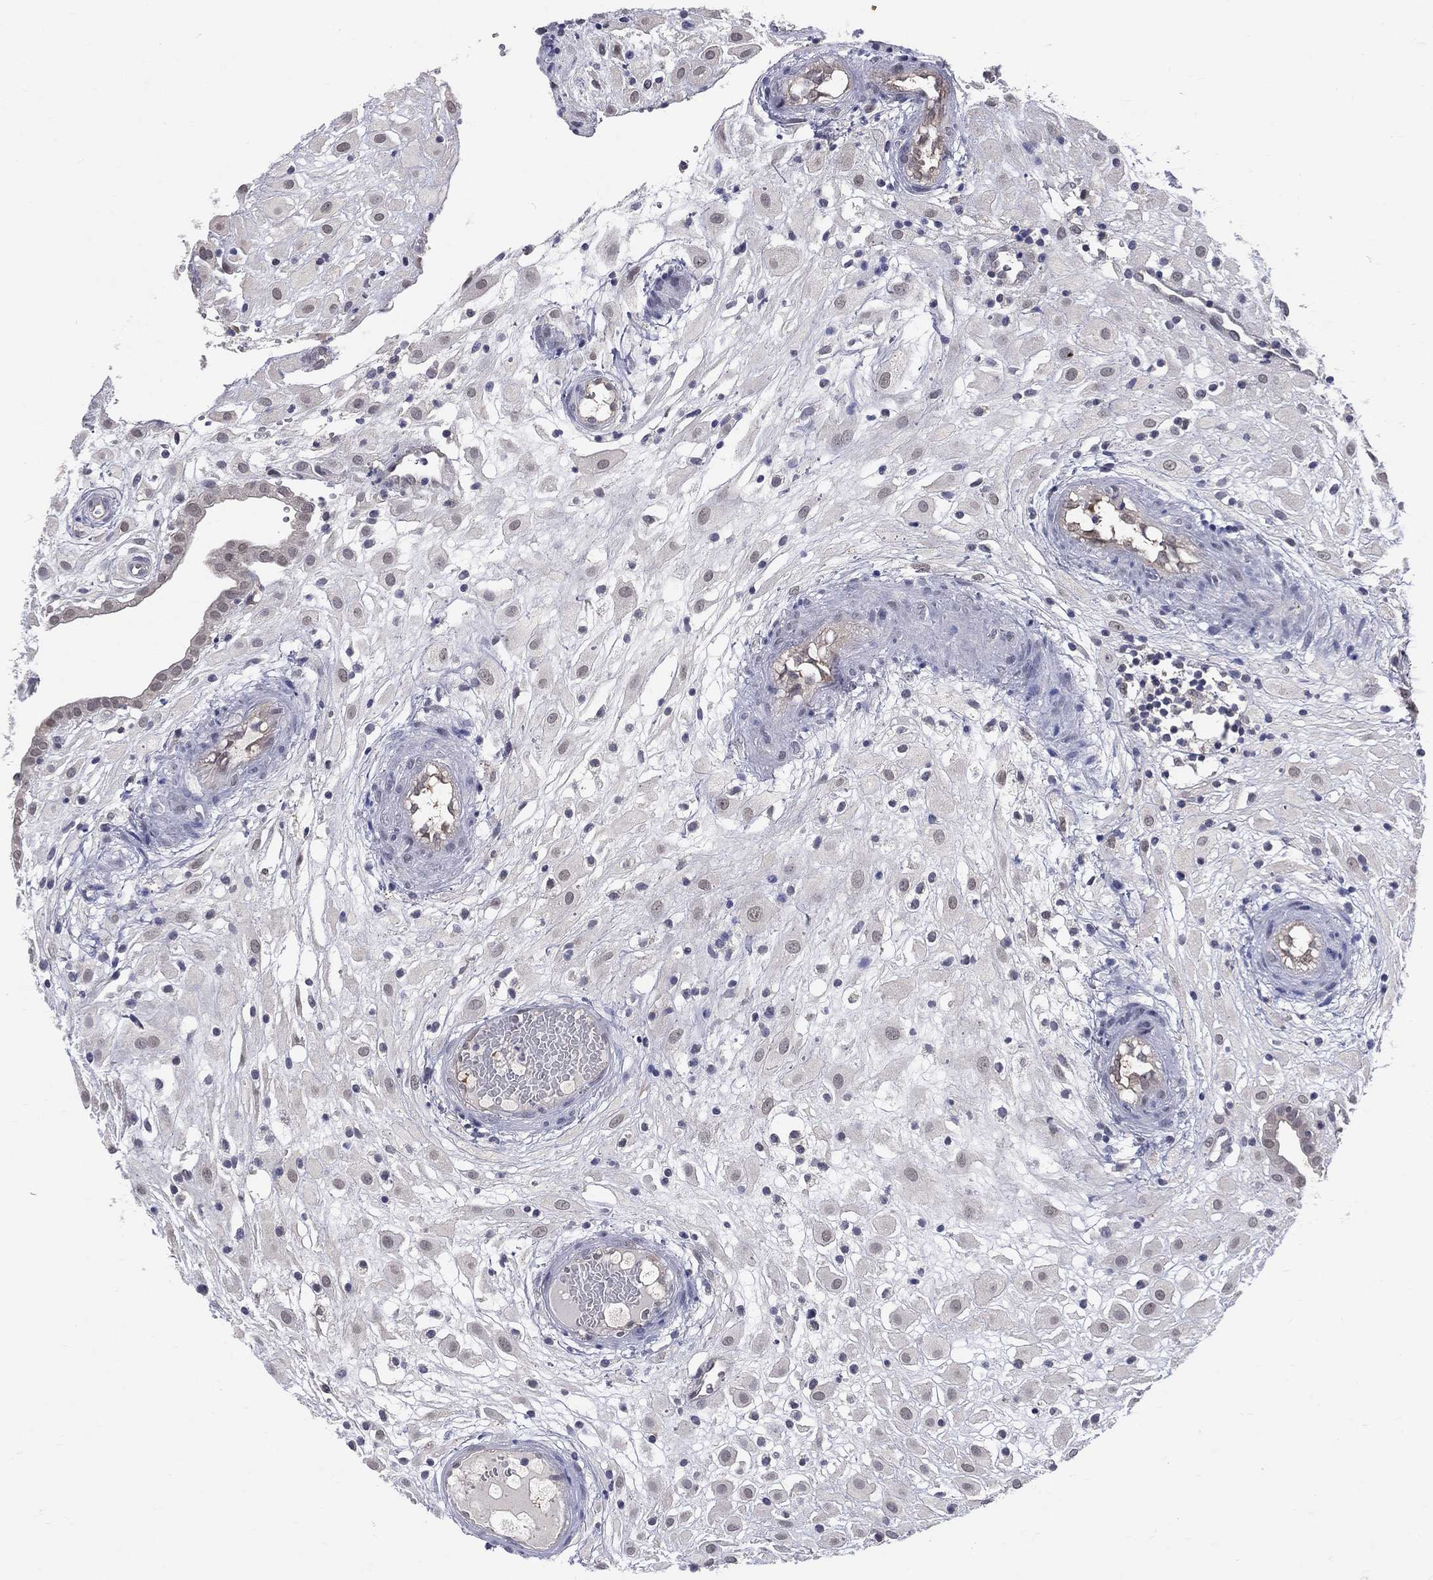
{"staining": {"intensity": "negative", "quantity": "none", "location": "none"}, "tissue": "placenta", "cell_type": "Decidual cells", "image_type": "normal", "snomed": [{"axis": "morphology", "description": "Normal tissue, NOS"}, {"axis": "topography", "description": "Placenta"}], "caption": "Photomicrograph shows no significant protein positivity in decidual cells of unremarkable placenta.", "gene": "DLG4", "patient": {"sex": "female", "age": 24}}